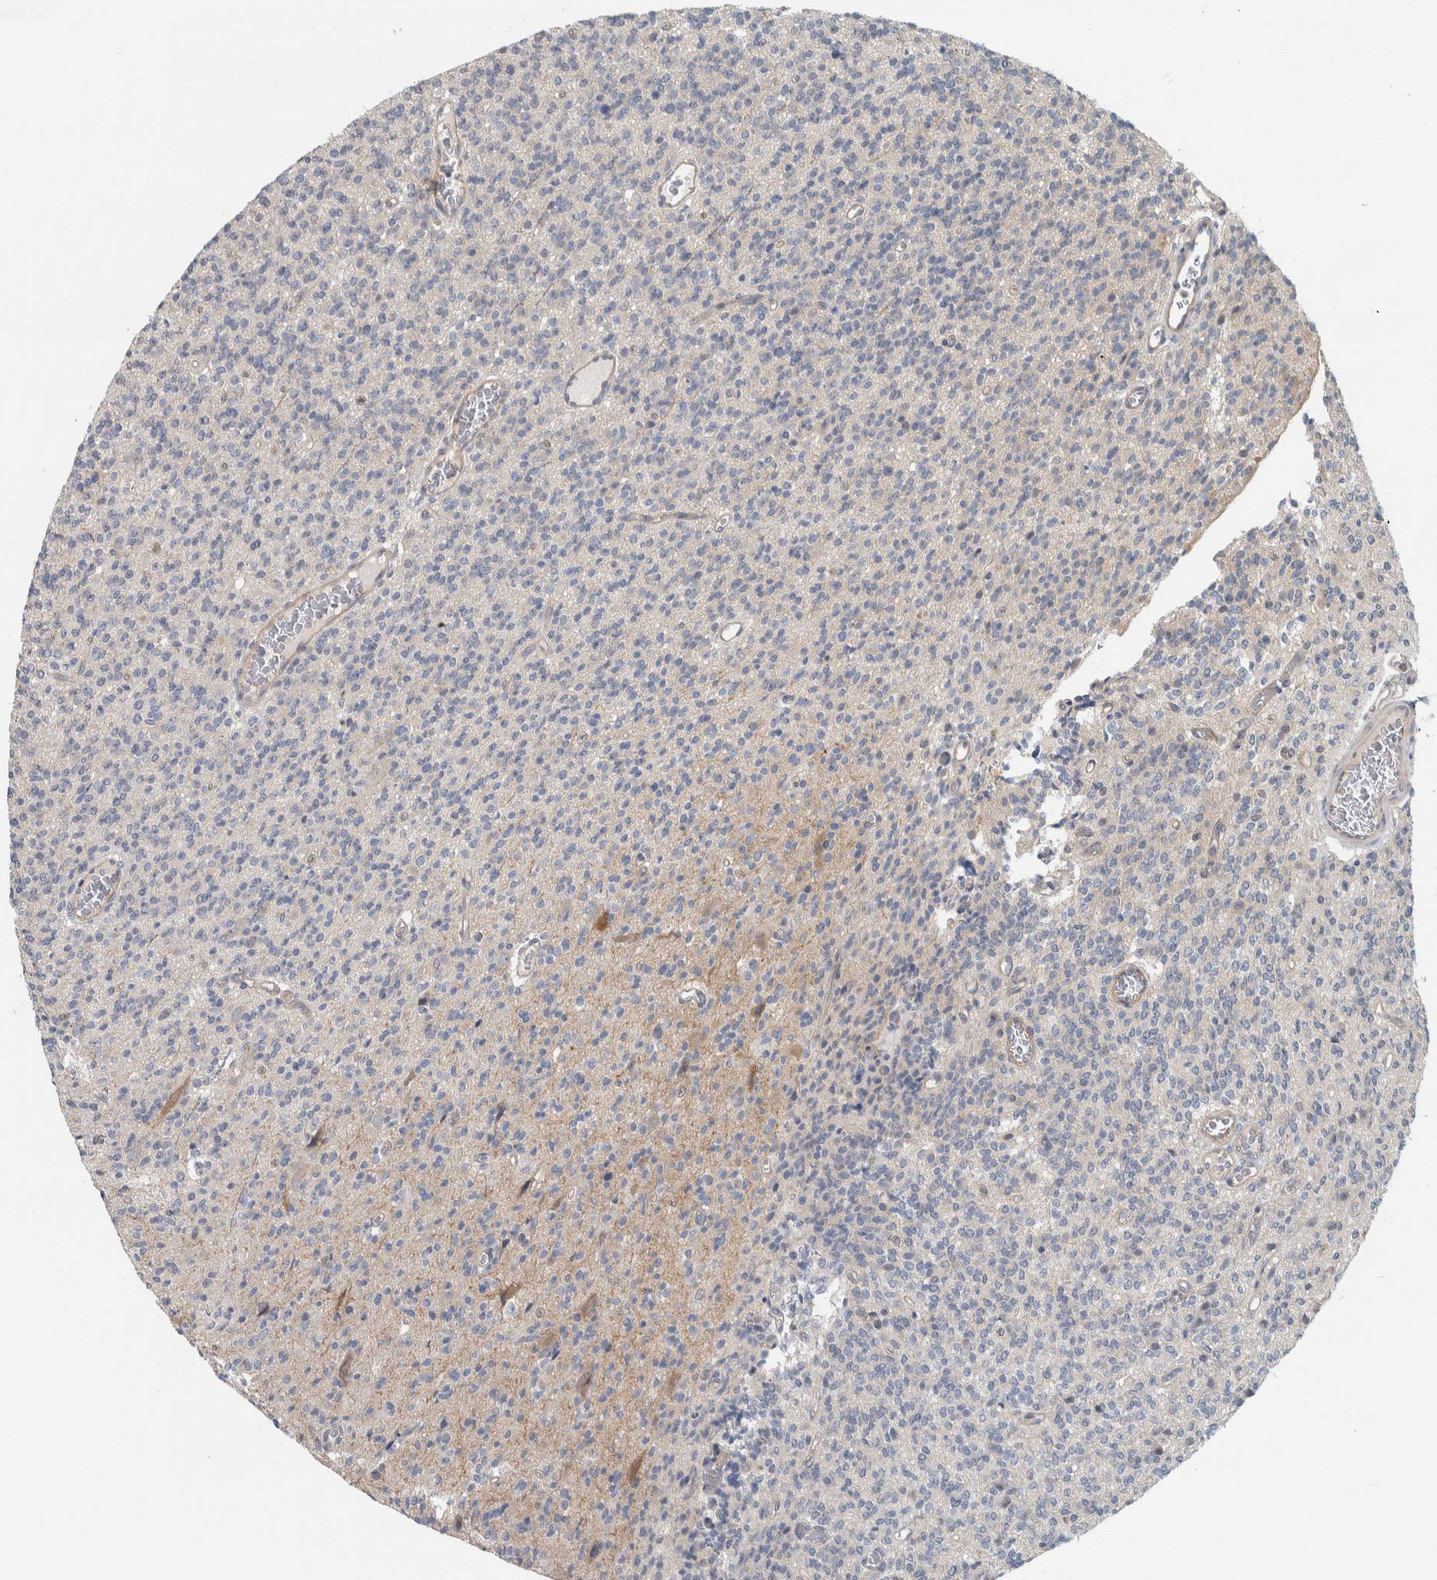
{"staining": {"intensity": "negative", "quantity": "none", "location": "none"}, "tissue": "glioma", "cell_type": "Tumor cells", "image_type": "cancer", "snomed": [{"axis": "morphology", "description": "Glioma, malignant, High grade"}, {"axis": "topography", "description": "Brain"}], "caption": "Immunohistochemistry (IHC) image of human glioma stained for a protein (brown), which exhibits no expression in tumor cells. (DAB (3,3'-diaminobenzidine) immunohistochemistry (IHC) visualized using brightfield microscopy, high magnification).", "gene": "KCNJ3", "patient": {"sex": "male", "age": 34}}